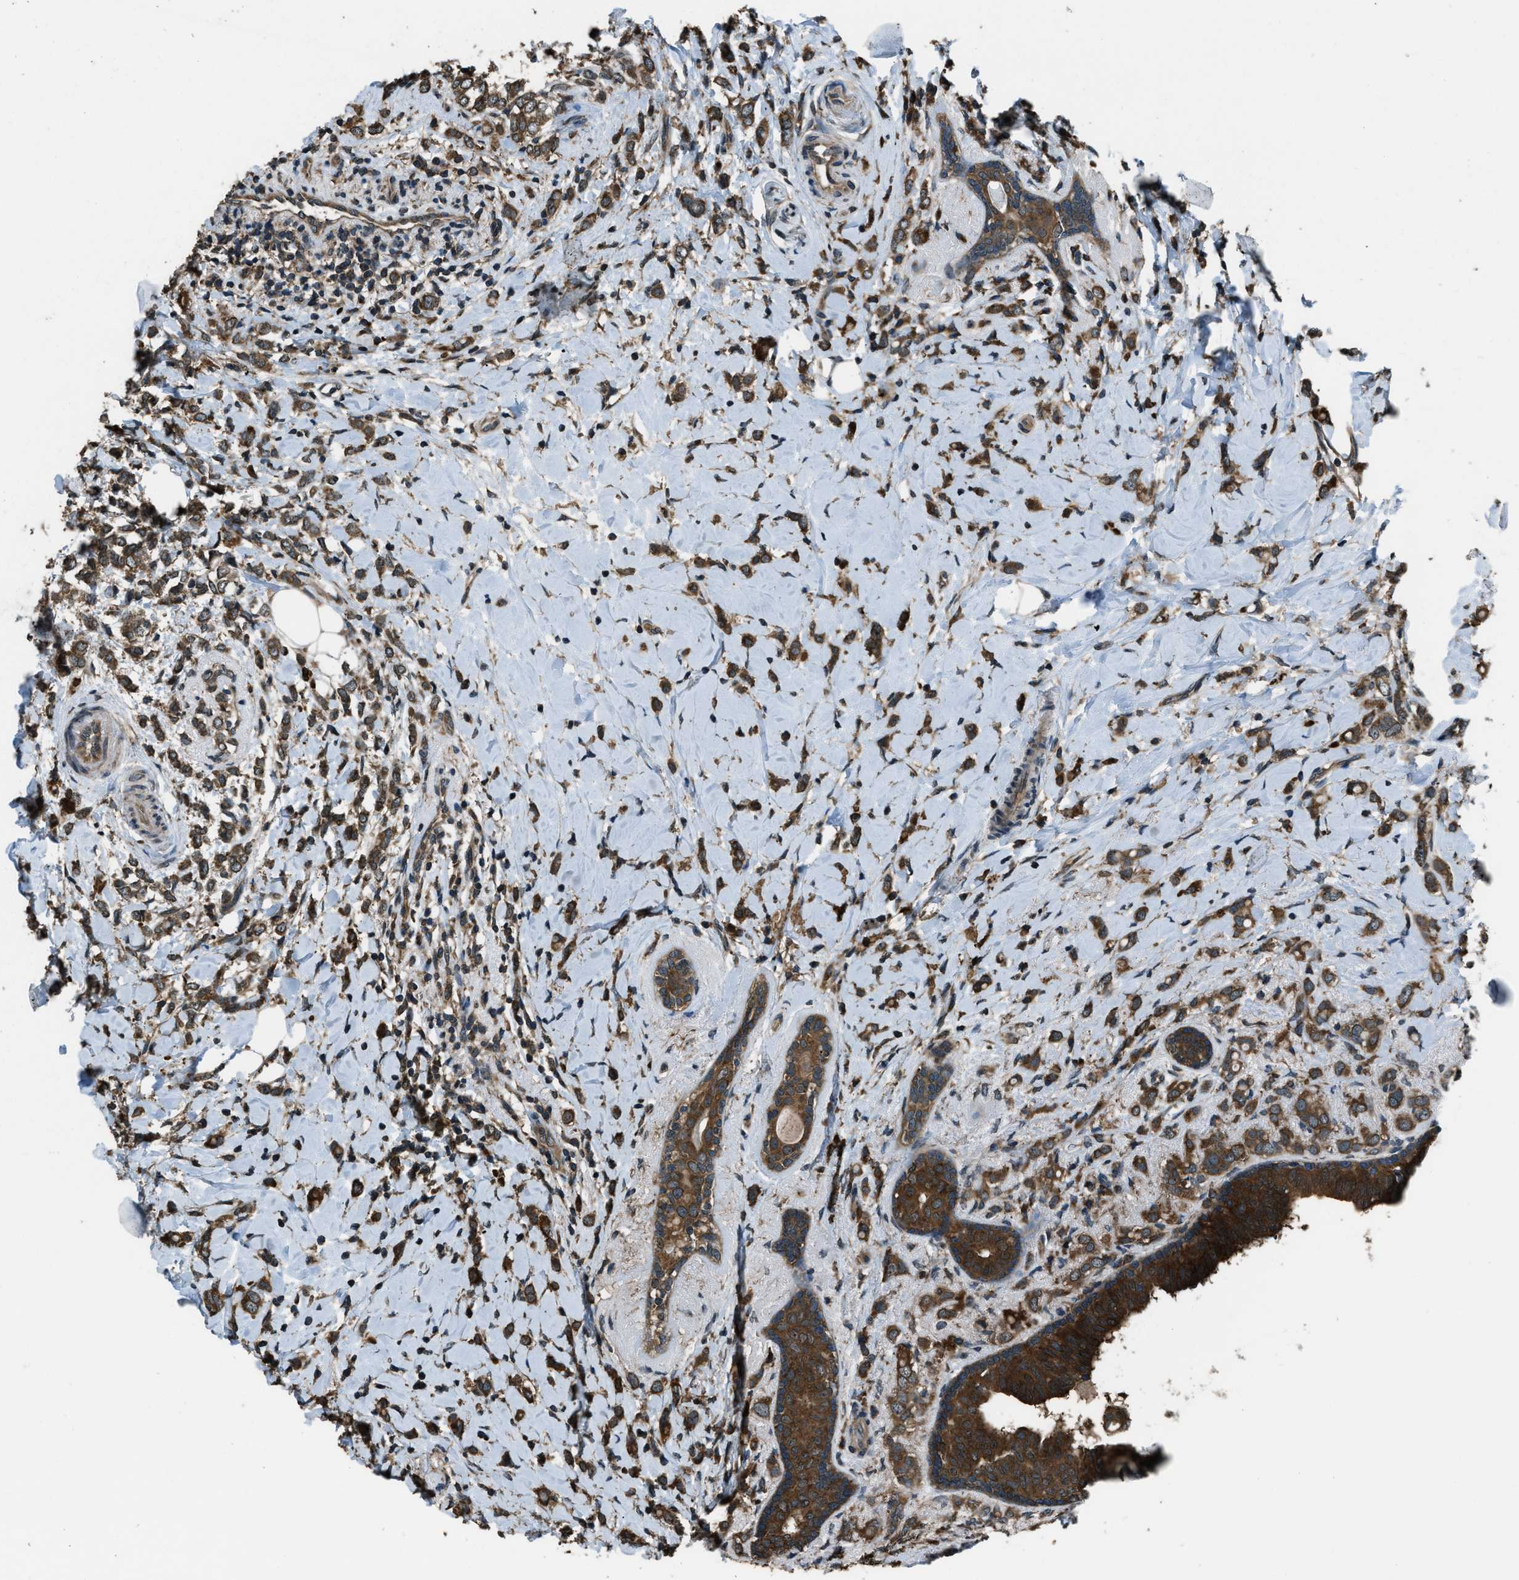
{"staining": {"intensity": "moderate", "quantity": ">75%", "location": "cytoplasmic/membranous"}, "tissue": "breast cancer", "cell_type": "Tumor cells", "image_type": "cancer", "snomed": [{"axis": "morphology", "description": "Normal tissue, NOS"}, {"axis": "morphology", "description": "Lobular carcinoma"}, {"axis": "topography", "description": "Breast"}], "caption": "Moderate cytoplasmic/membranous positivity is appreciated in approximately >75% of tumor cells in breast cancer. The staining was performed using DAB, with brown indicating positive protein expression. Nuclei are stained blue with hematoxylin.", "gene": "TRIM4", "patient": {"sex": "female", "age": 47}}